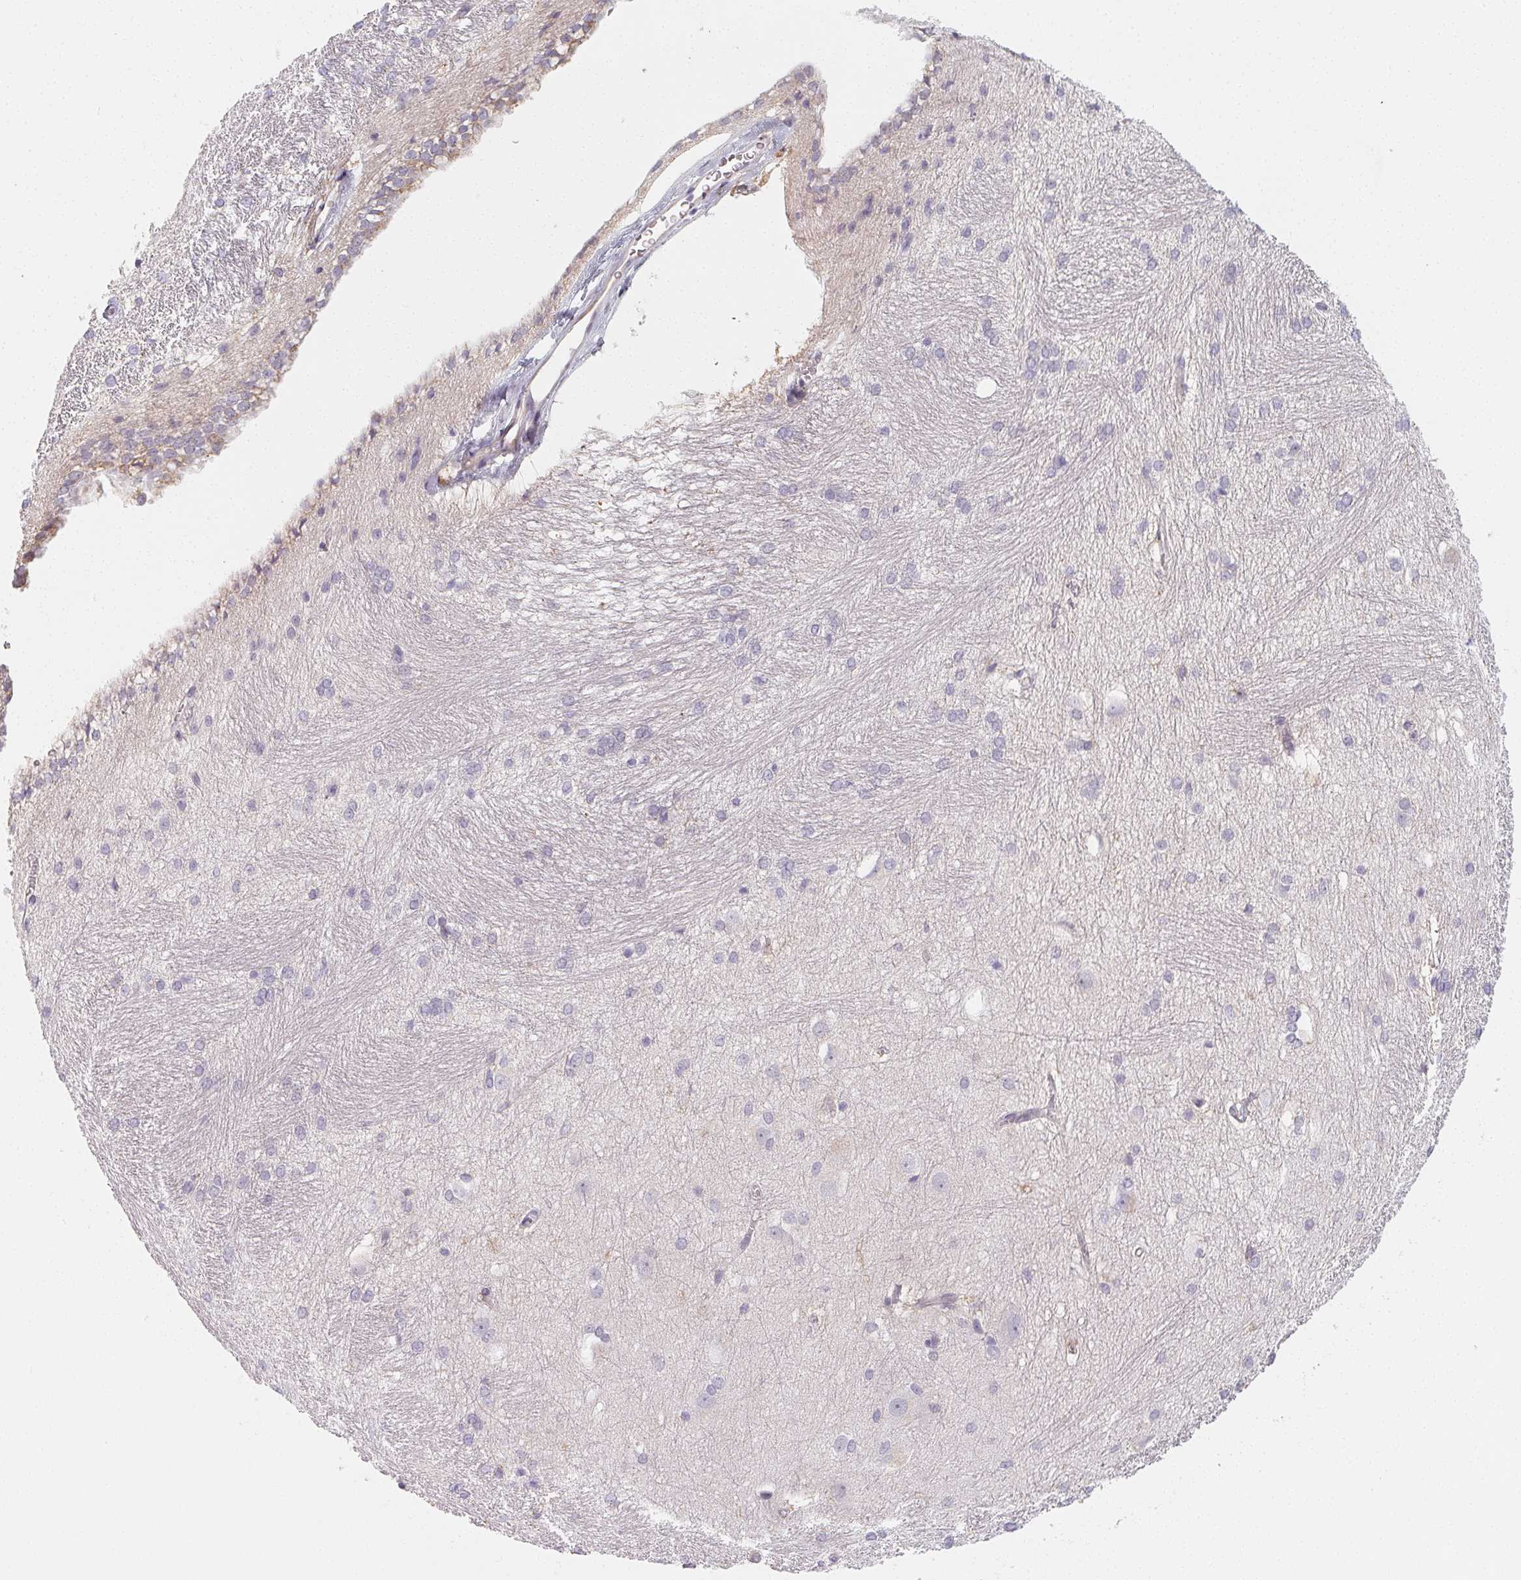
{"staining": {"intensity": "negative", "quantity": "none", "location": "none"}, "tissue": "hippocampus", "cell_type": "Glial cells", "image_type": "normal", "snomed": [{"axis": "morphology", "description": "Normal tissue, NOS"}, {"axis": "topography", "description": "Cerebral cortex"}, {"axis": "topography", "description": "Hippocampus"}], "caption": "DAB immunohistochemical staining of normal human hippocampus exhibits no significant positivity in glial cells.", "gene": "LRRC23", "patient": {"sex": "female", "age": 19}}